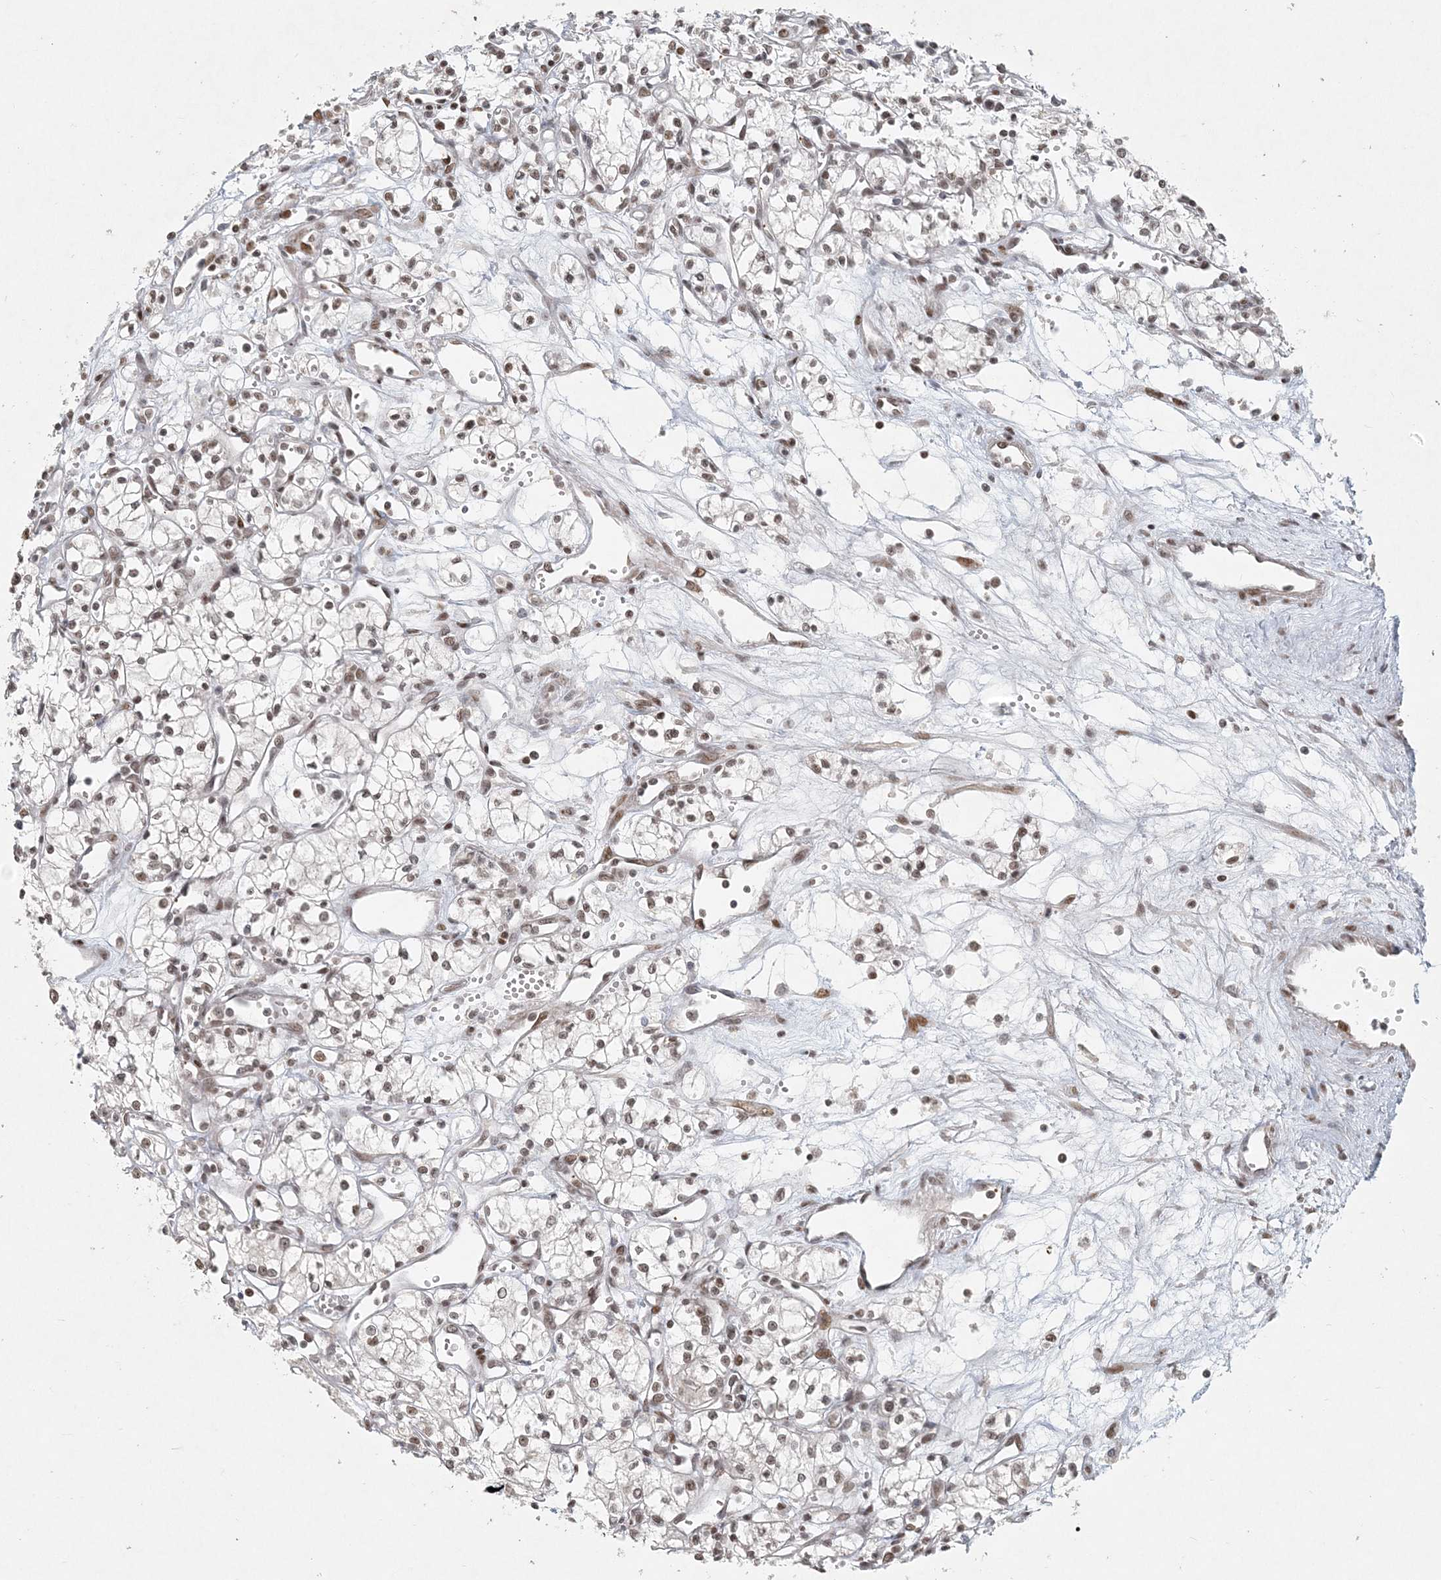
{"staining": {"intensity": "moderate", "quantity": ">75%", "location": "nuclear"}, "tissue": "renal cancer", "cell_type": "Tumor cells", "image_type": "cancer", "snomed": [{"axis": "morphology", "description": "Adenocarcinoma, NOS"}, {"axis": "topography", "description": "Kidney"}], "caption": "There is medium levels of moderate nuclear positivity in tumor cells of adenocarcinoma (renal), as demonstrated by immunohistochemical staining (brown color).", "gene": "BAZ1B", "patient": {"sex": "male", "age": 59}}